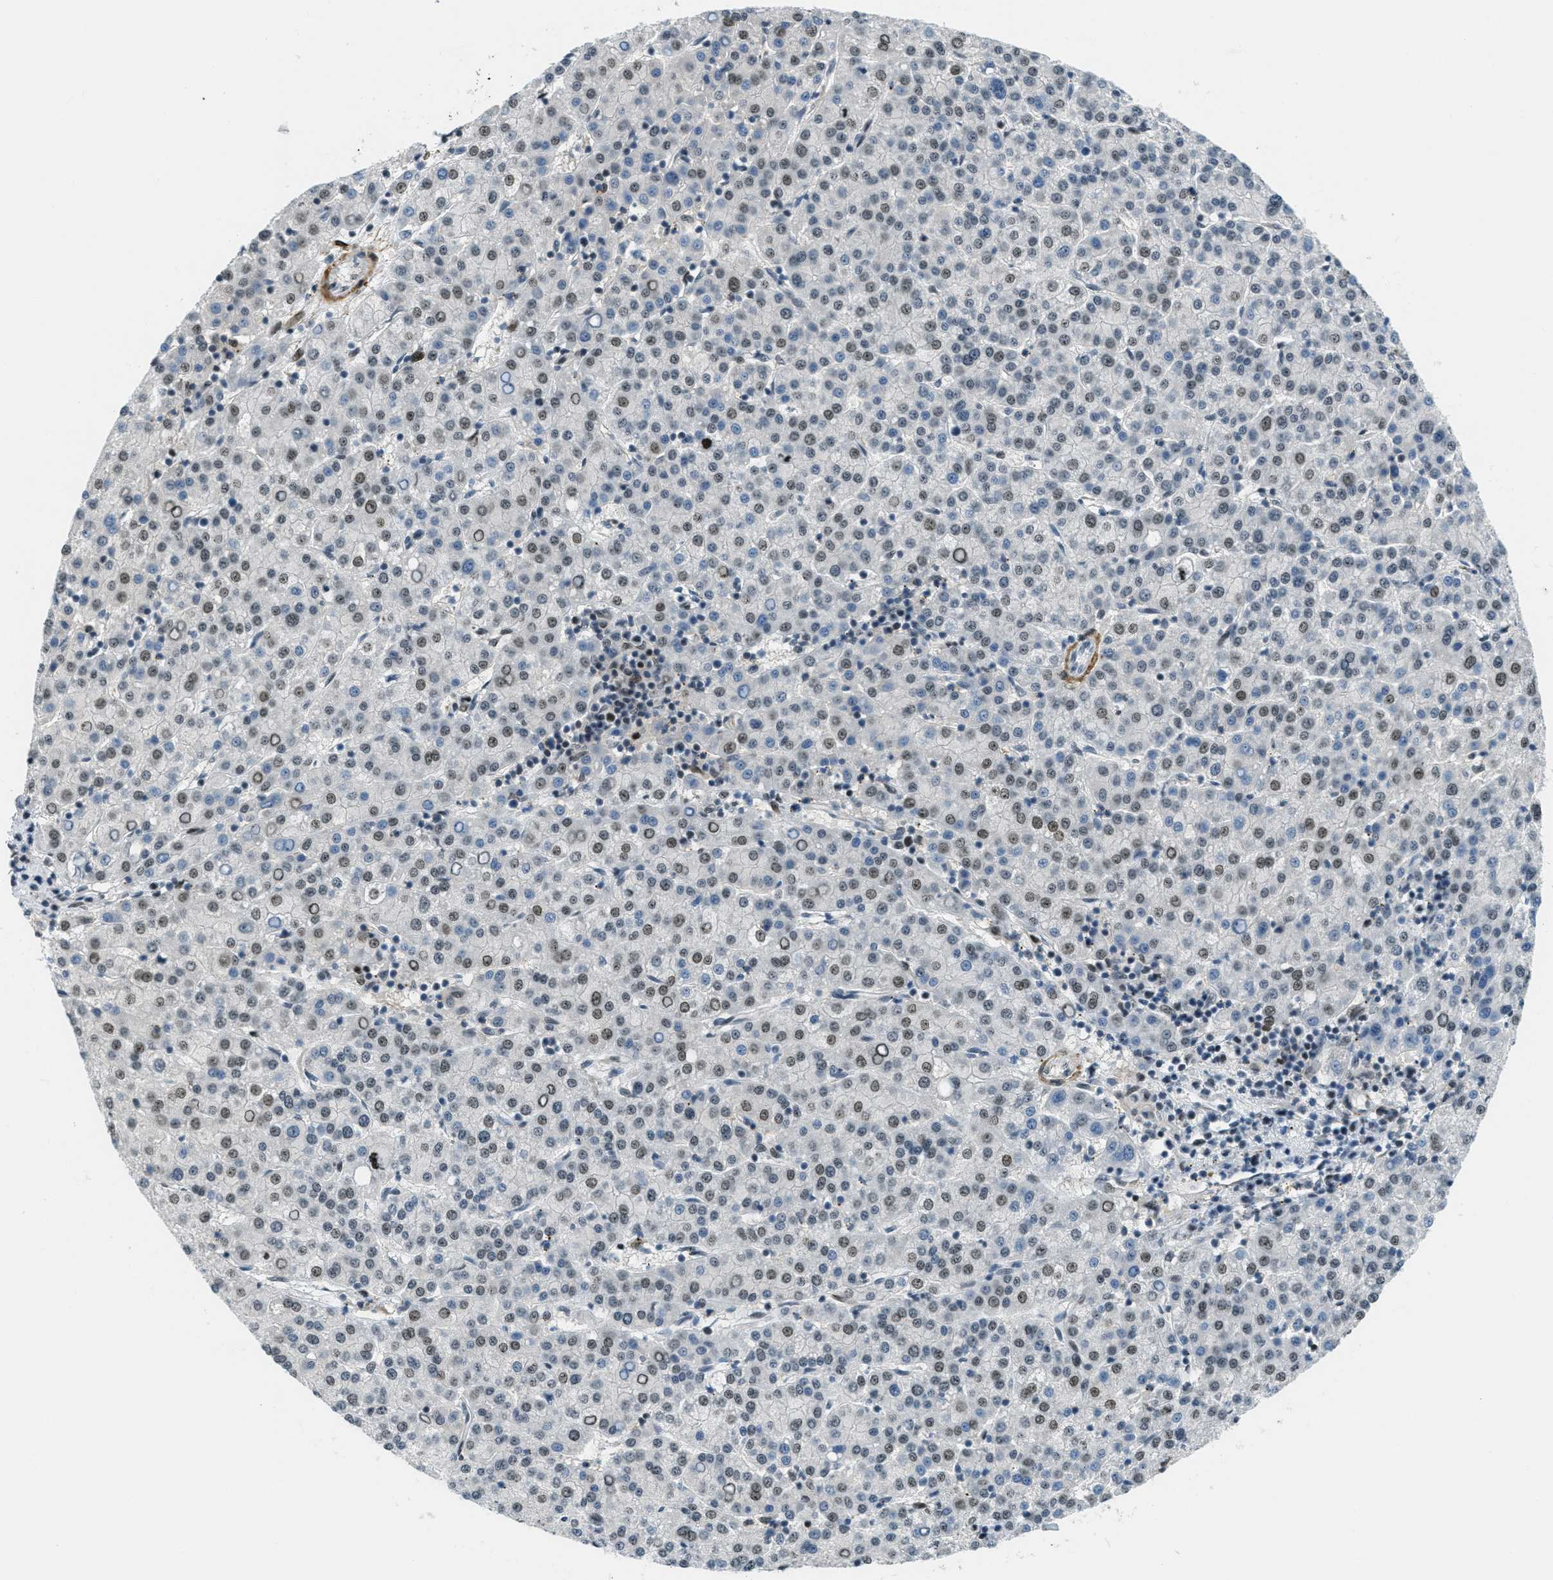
{"staining": {"intensity": "weak", "quantity": "25%-75%", "location": "nuclear"}, "tissue": "liver cancer", "cell_type": "Tumor cells", "image_type": "cancer", "snomed": [{"axis": "morphology", "description": "Carcinoma, Hepatocellular, NOS"}, {"axis": "topography", "description": "Liver"}], "caption": "Liver hepatocellular carcinoma stained for a protein reveals weak nuclear positivity in tumor cells.", "gene": "ZDHHC23", "patient": {"sex": "female", "age": 58}}